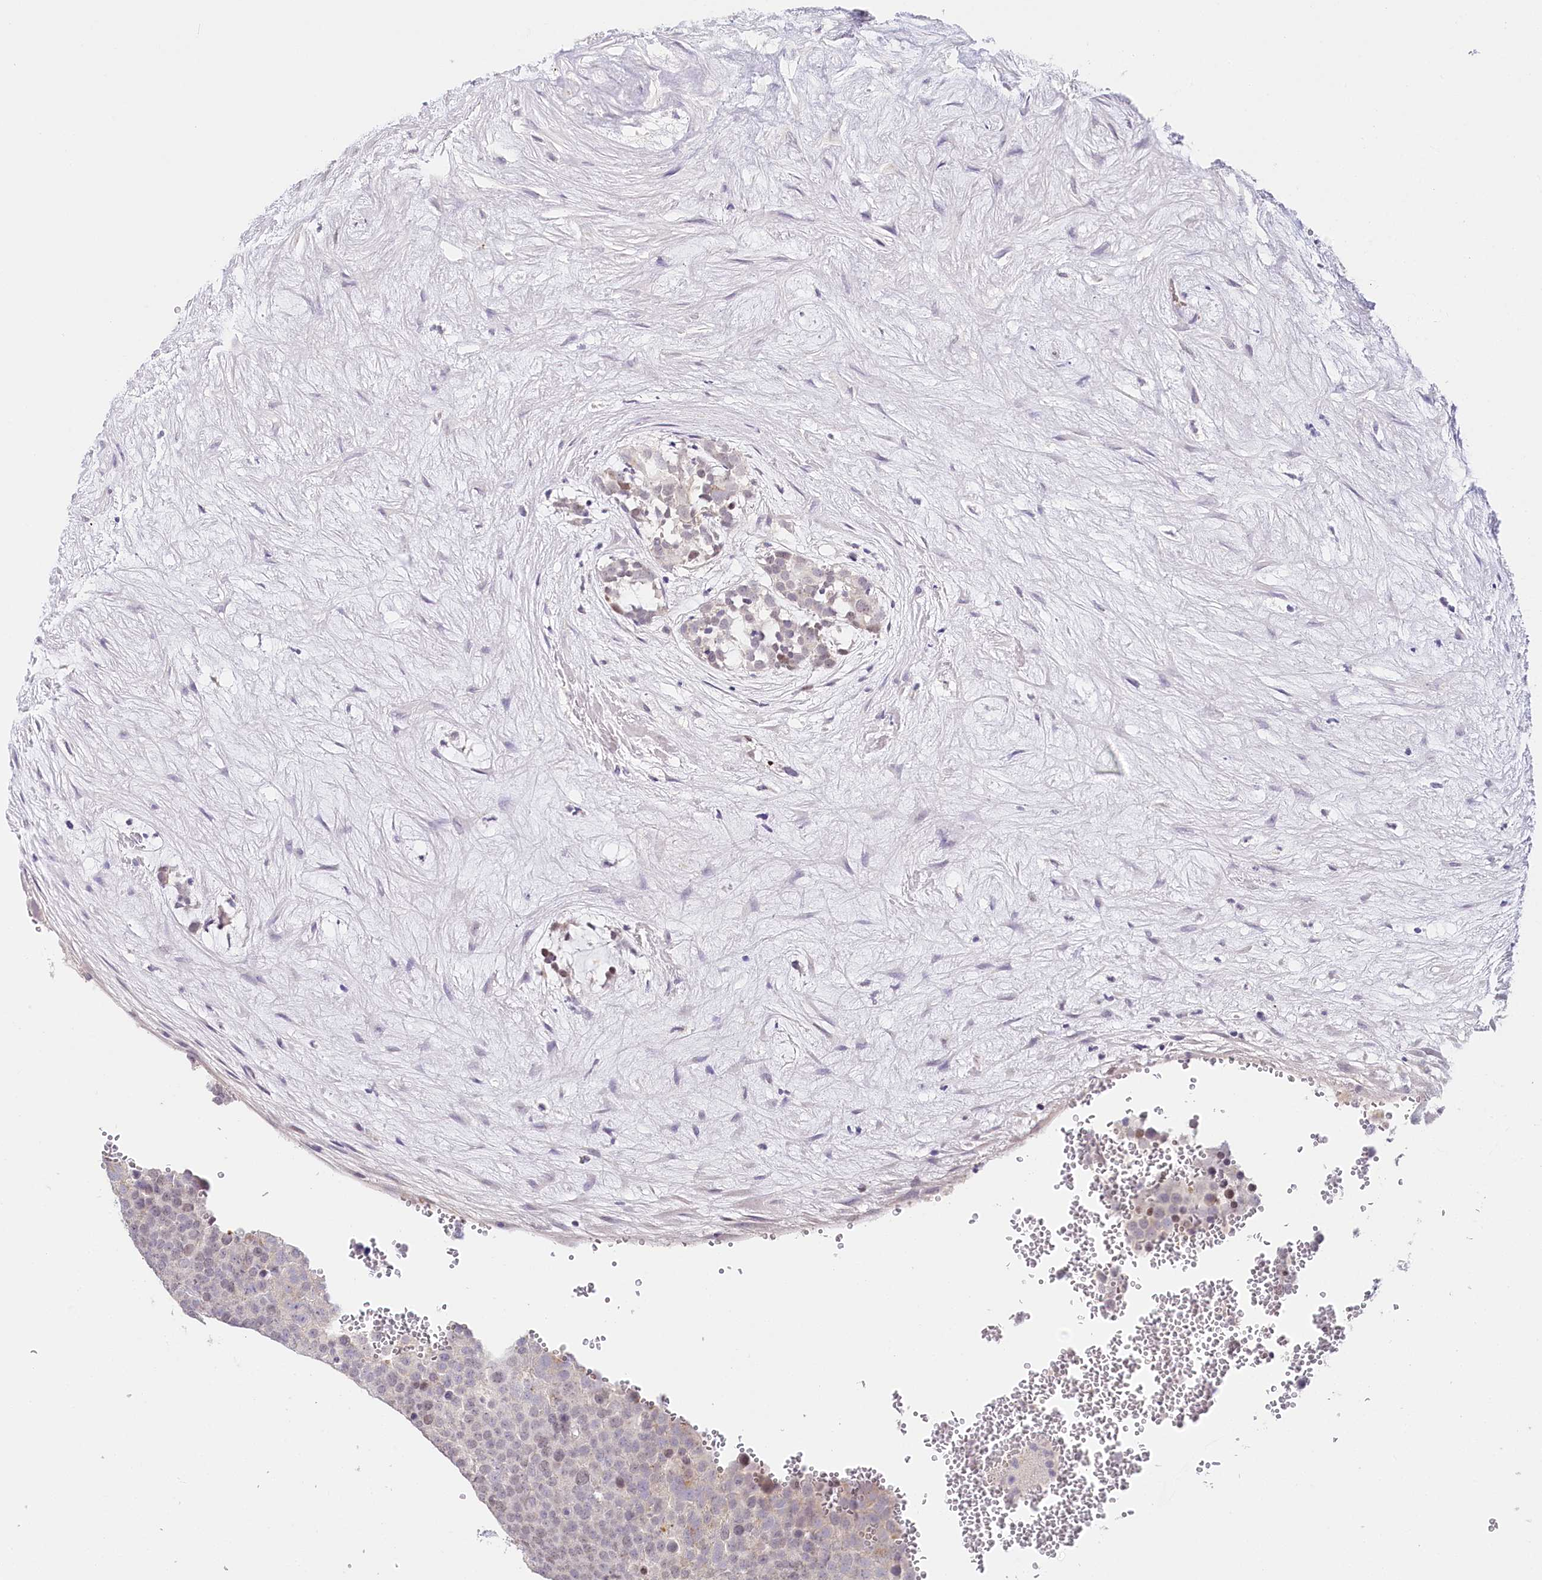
{"staining": {"intensity": "weak", "quantity": "<25%", "location": "nuclear"}, "tissue": "testis cancer", "cell_type": "Tumor cells", "image_type": "cancer", "snomed": [{"axis": "morphology", "description": "Seminoma, NOS"}, {"axis": "topography", "description": "Testis"}], "caption": "Tumor cells show no significant staining in testis cancer. (DAB immunohistochemistry (IHC), high magnification).", "gene": "TP53", "patient": {"sex": "male", "age": 71}}